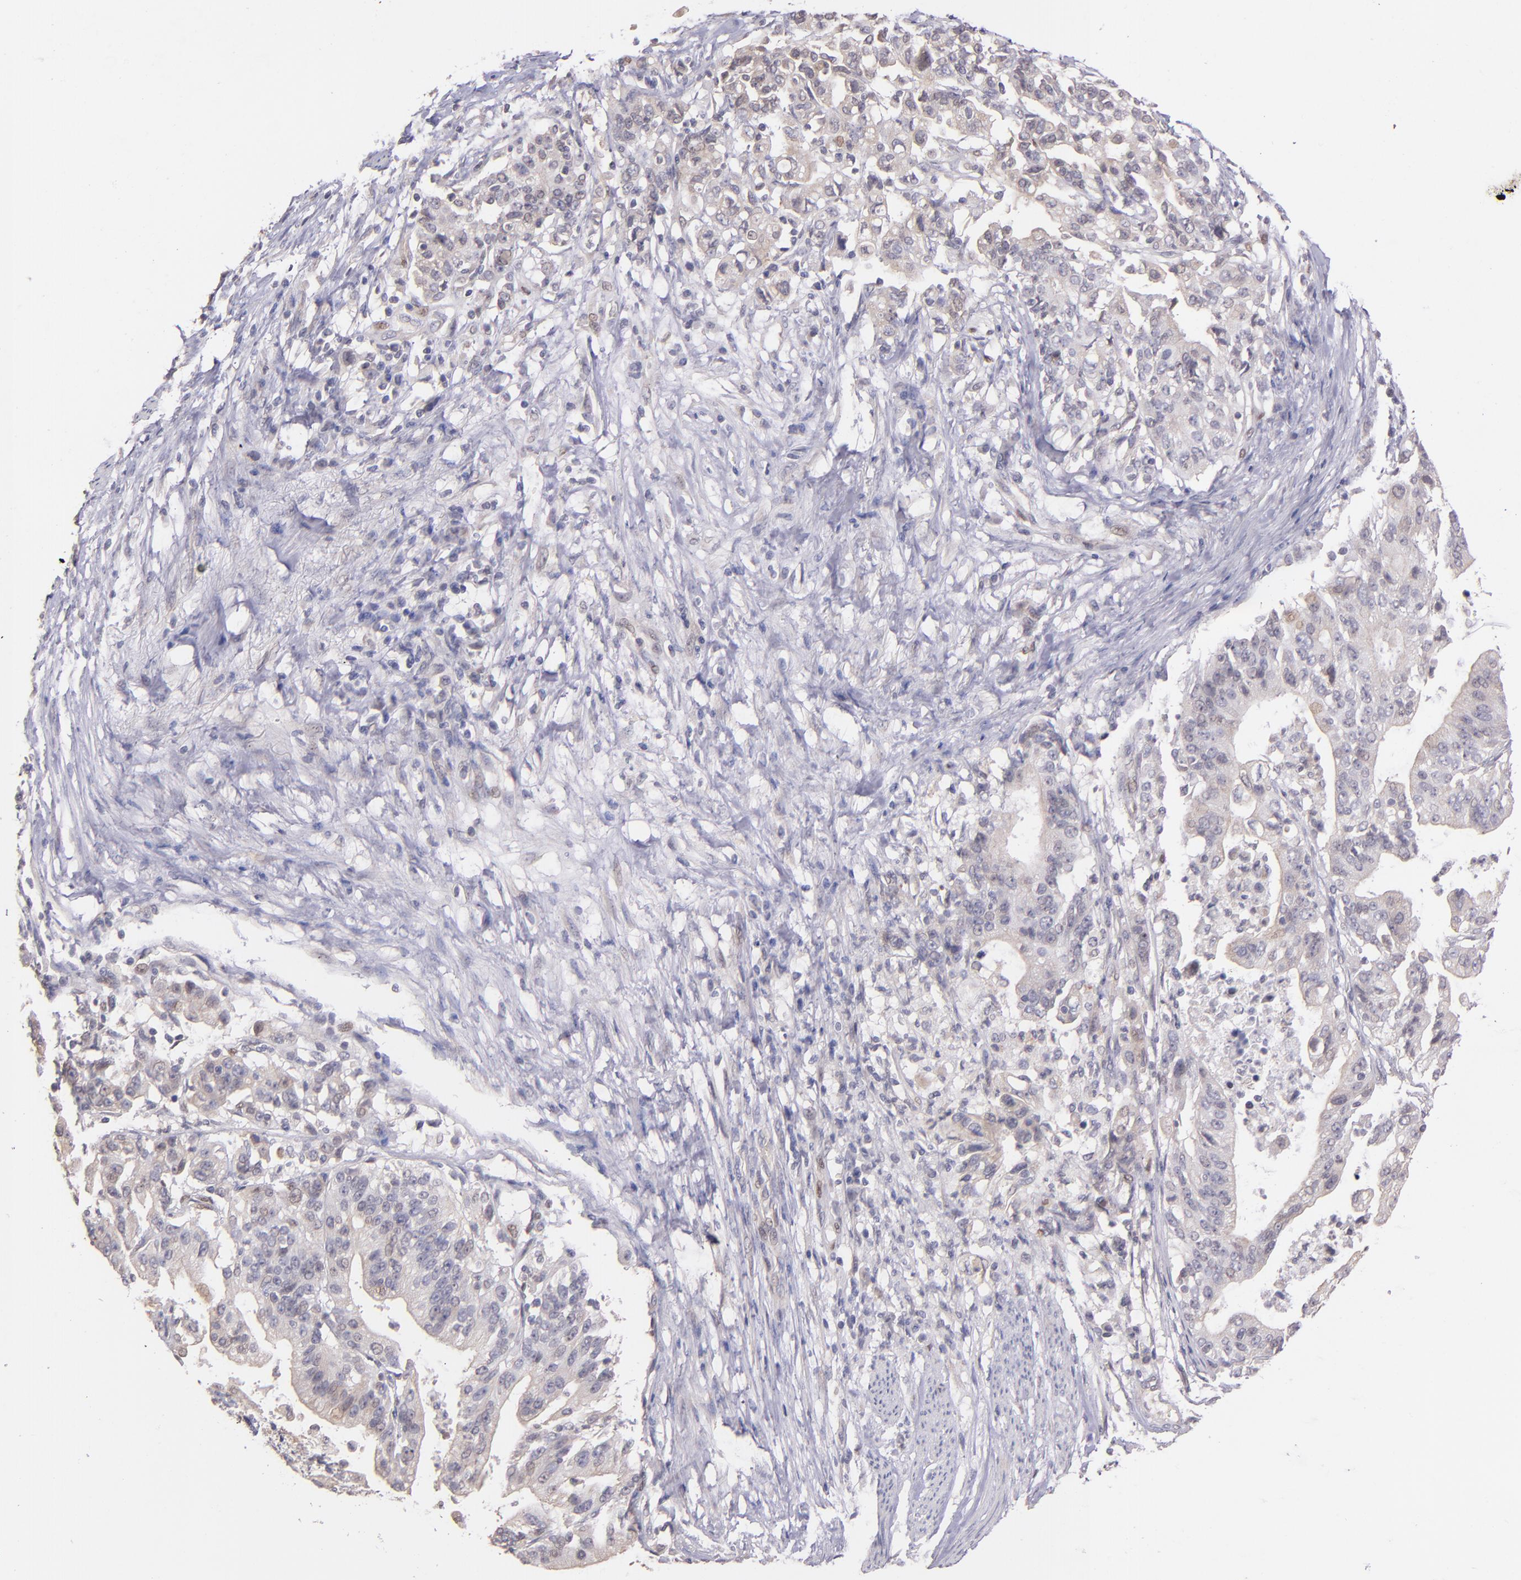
{"staining": {"intensity": "negative", "quantity": "none", "location": "none"}, "tissue": "stomach cancer", "cell_type": "Tumor cells", "image_type": "cancer", "snomed": [{"axis": "morphology", "description": "Adenocarcinoma, NOS"}, {"axis": "topography", "description": "Stomach, upper"}], "caption": "Immunohistochemistry of stomach cancer reveals no expression in tumor cells. Nuclei are stained in blue.", "gene": "NUP62CL", "patient": {"sex": "female", "age": 50}}